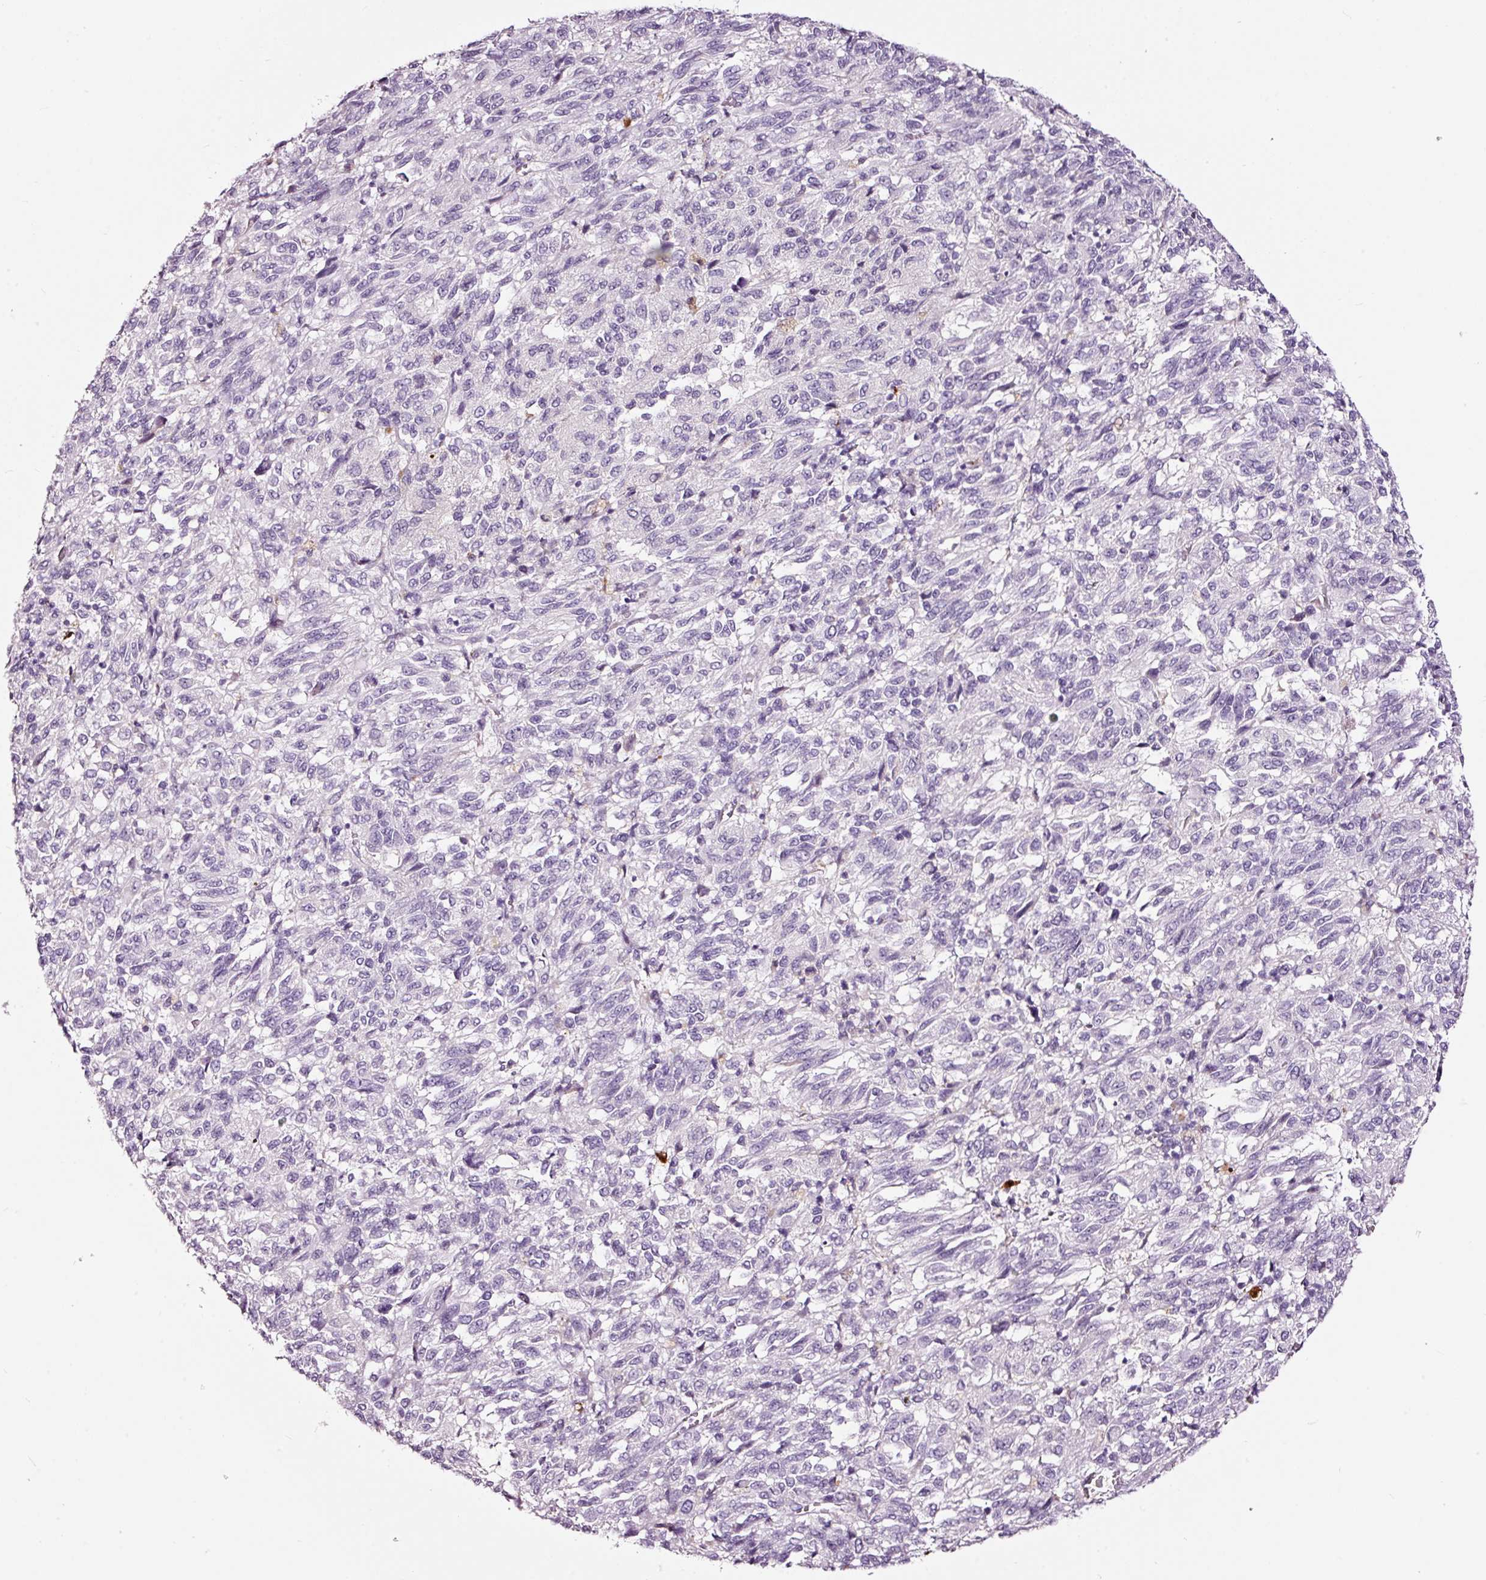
{"staining": {"intensity": "negative", "quantity": "none", "location": "none"}, "tissue": "melanoma", "cell_type": "Tumor cells", "image_type": "cancer", "snomed": [{"axis": "morphology", "description": "Malignant melanoma, Metastatic site"}, {"axis": "topography", "description": "Lung"}], "caption": "There is no significant positivity in tumor cells of melanoma. (DAB immunohistochemistry (IHC), high magnification).", "gene": "LAMP3", "patient": {"sex": "male", "age": 64}}